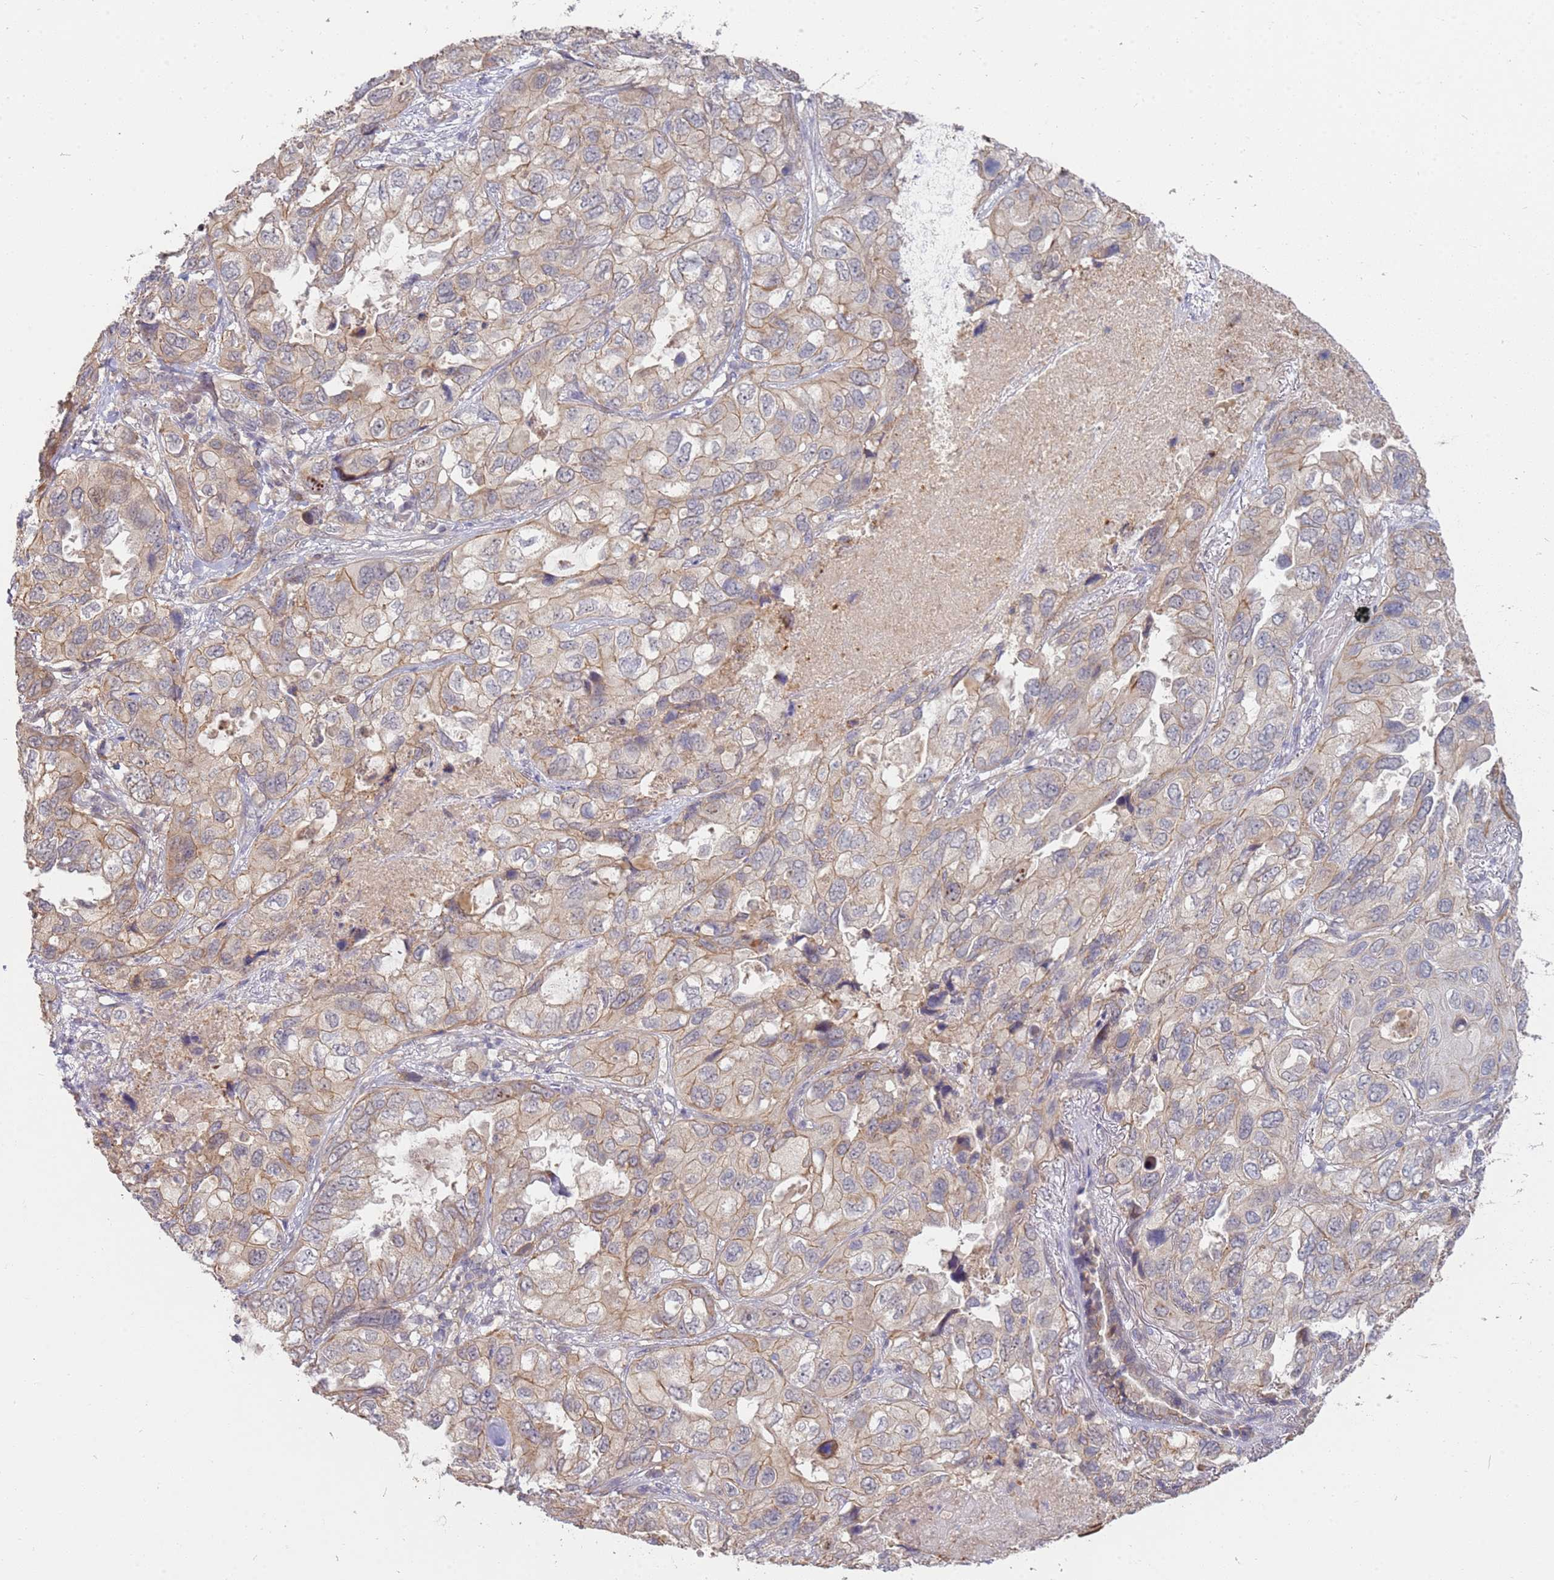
{"staining": {"intensity": "weak", "quantity": "25%-75%", "location": "cytoplasmic/membranous"}, "tissue": "lung cancer", "cell_type": "Tumor cells", "image_type": "cancer", "snomed": [{"axis": "morphology", "description": "Squamous cell carcinoma, NOS"}, {"axis": "topography", "description": "Lung"}], "caption": "Weak cytoplasmic/membranous protein positivity is seen in about 25%-75% of tumor cells in lung squamous cell carcinoma. The staining was performed using DAB, with brown indicating positive protein expression. Nuclei are stained blue with hematoxylin.", "gene": "MPEG1", "patient": {"sex": "female", "age": 73}}